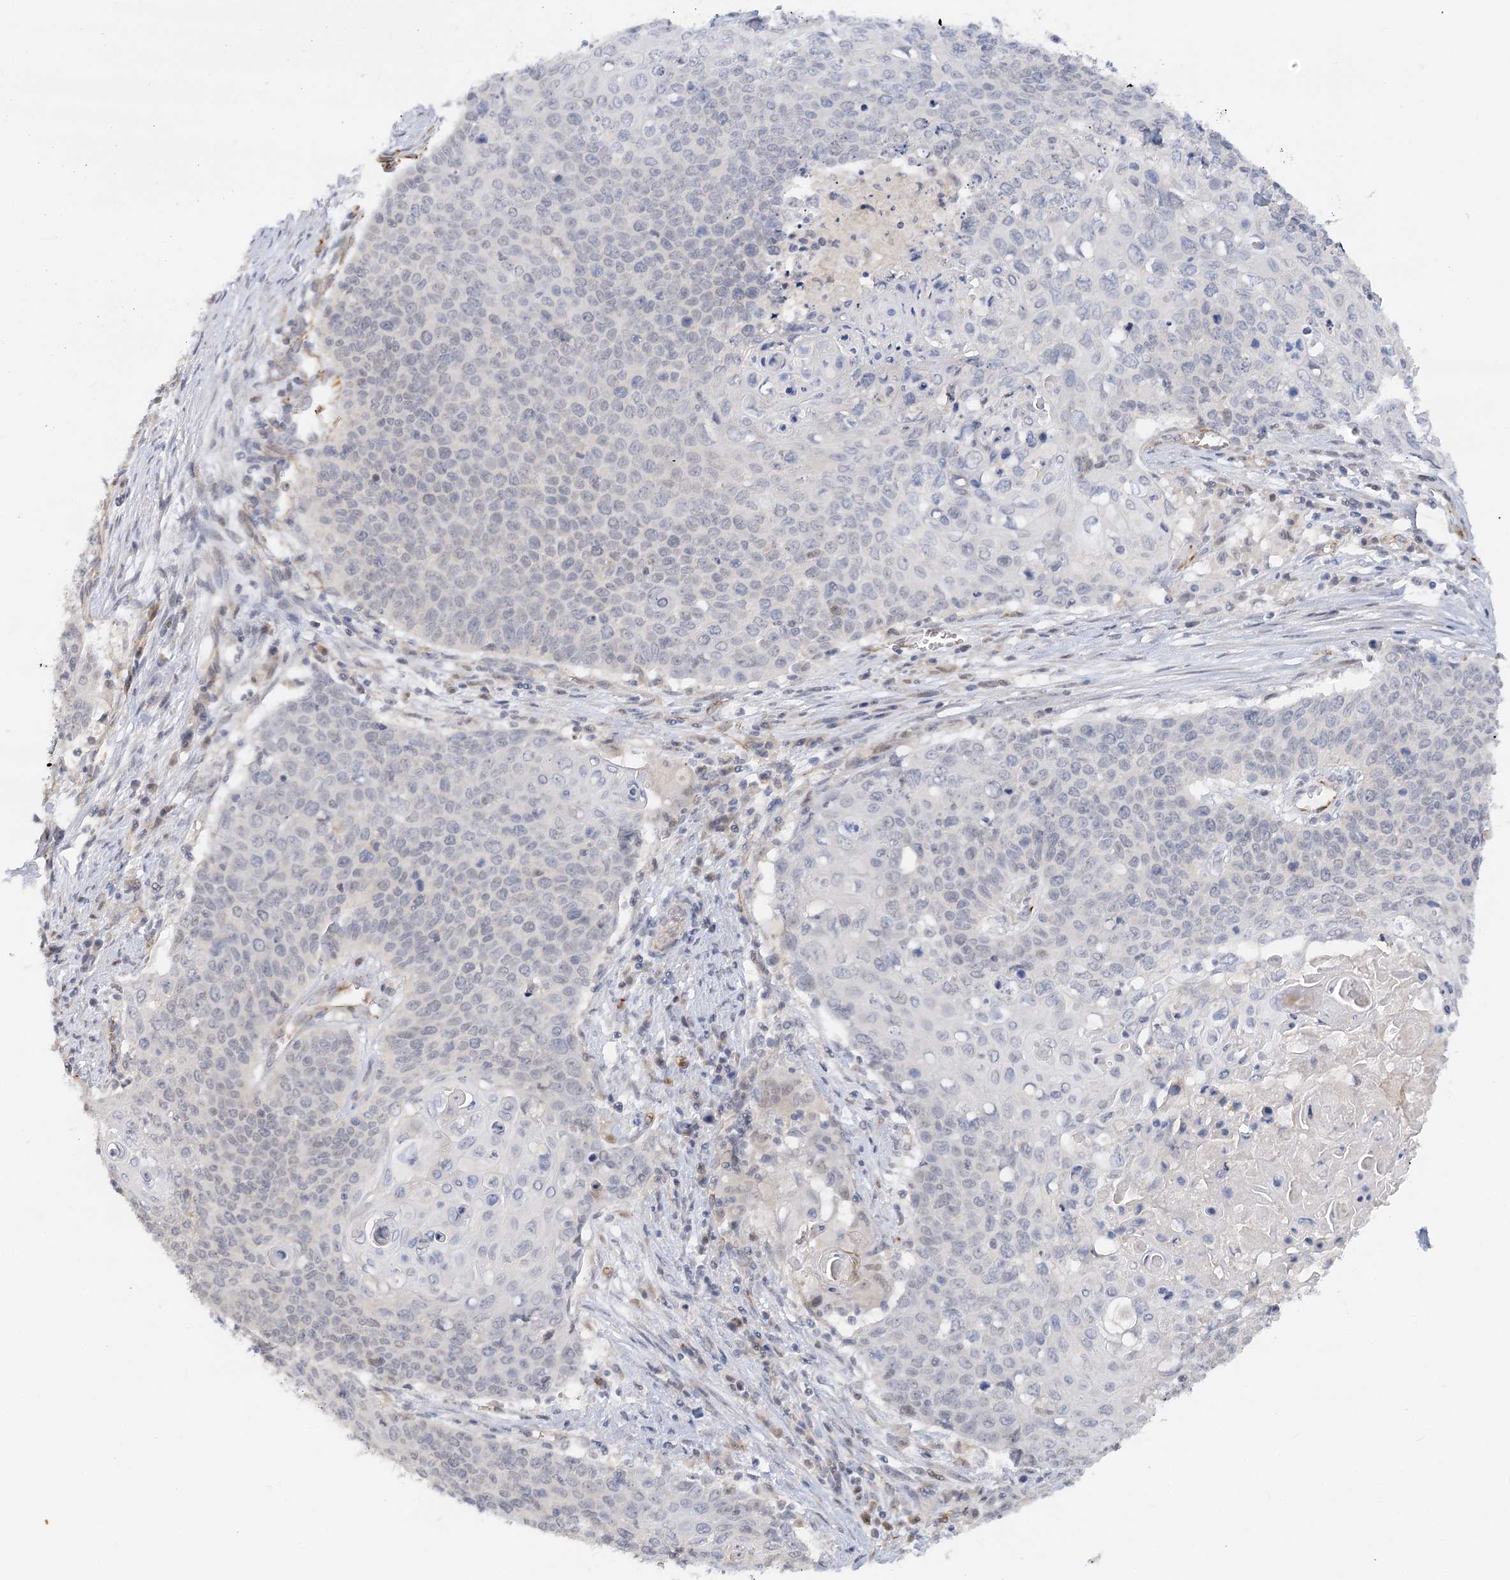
{"staining": {"intensity": "negative", "quantity": "none", "location": "none"}, "tissue": "cervical cancer", "cell_type": "Tumor cells", "image_type": "cancer", "snomed": [{"axis": "morphology", "description": "Squamous cell carcinoma, NOS"}, {"axis": "topography", "description": "Cervix"}], "caption": "Tumor cells are negative for brown protein staining in cervical cancer (squamous cell carcinoma).", "gene": "NELL2", "patient": {"sex": "female", "age": 39}}